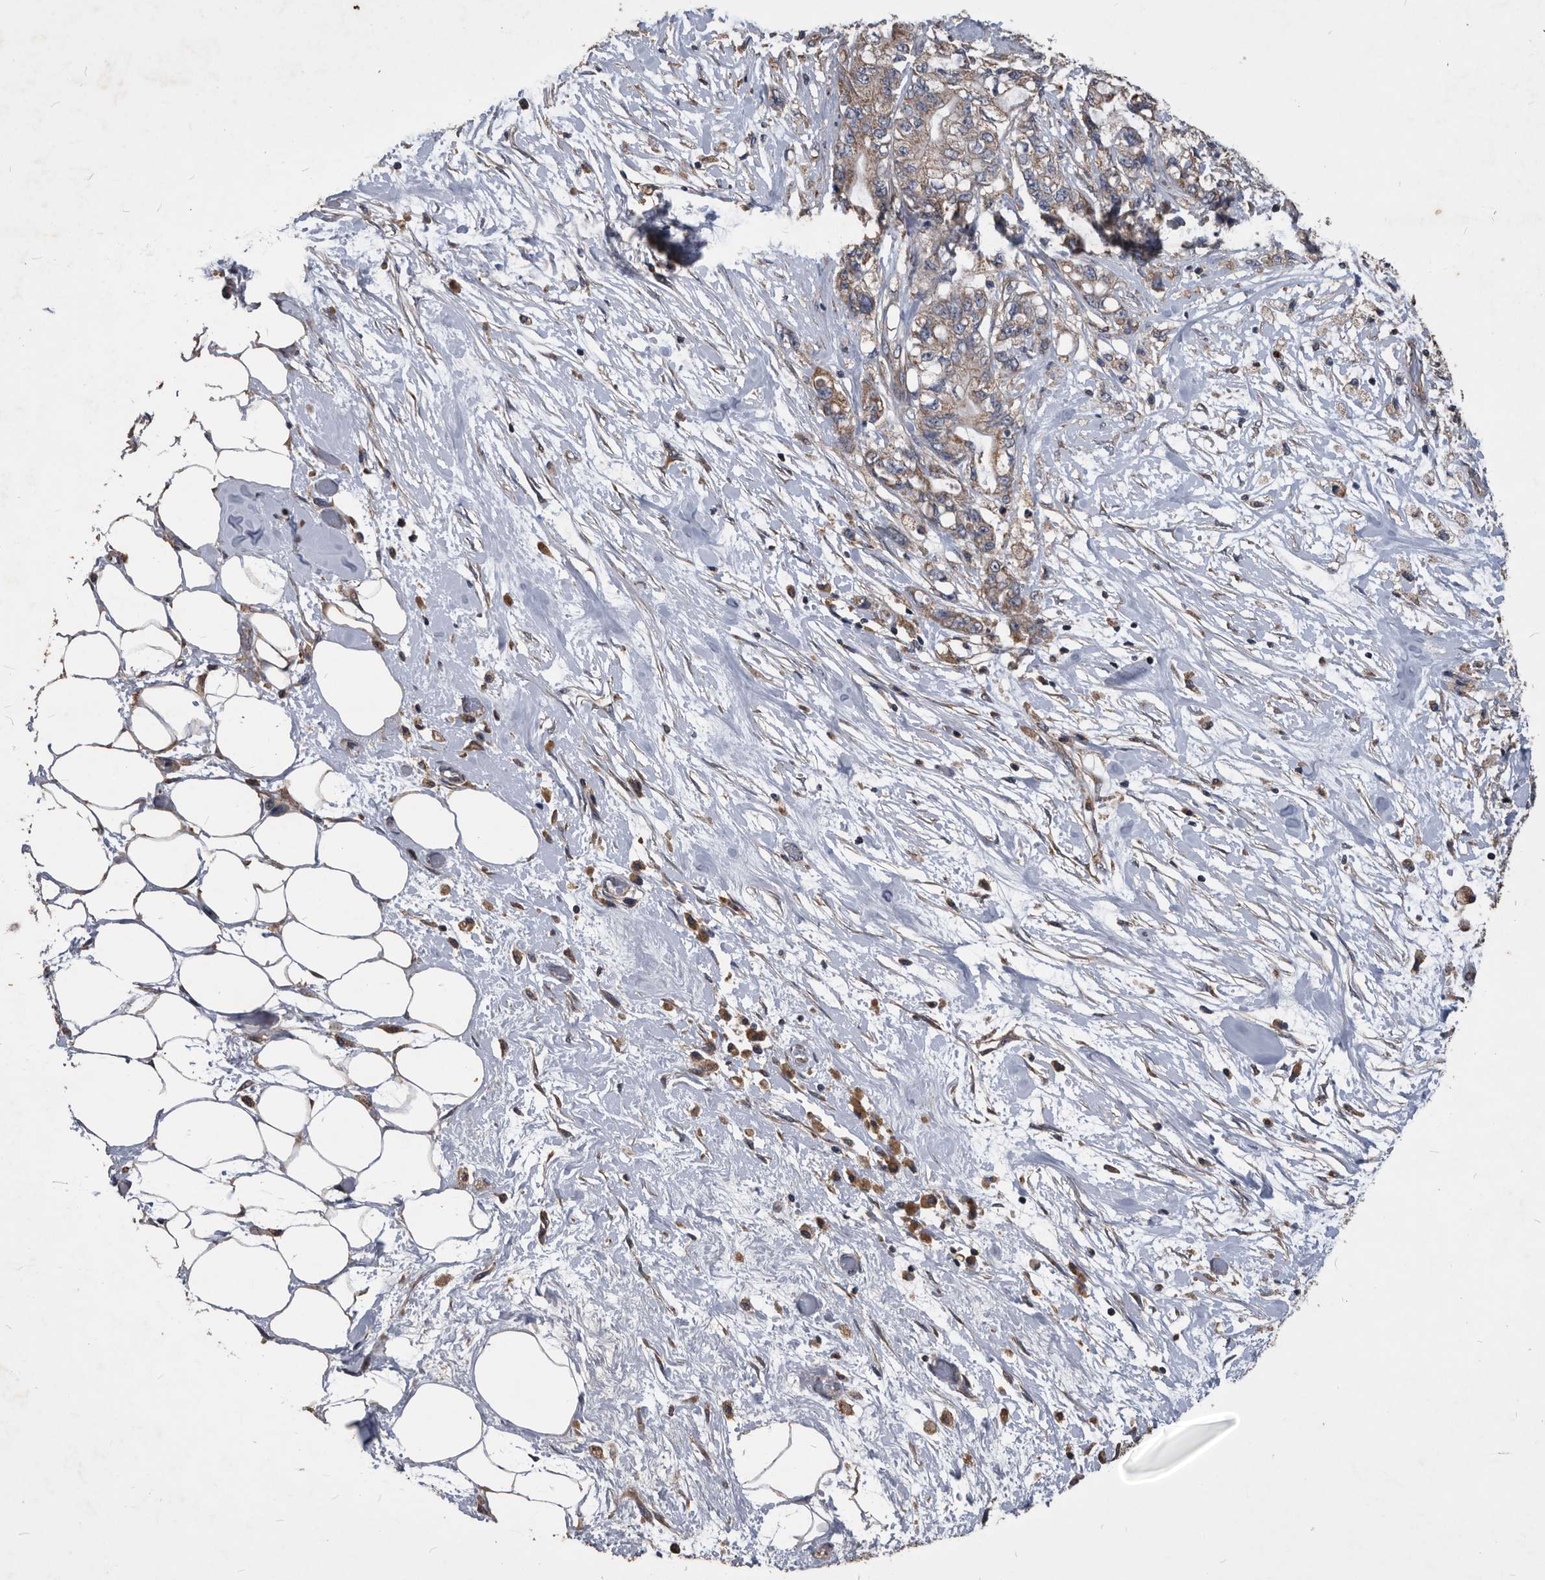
{"staining": {"intensity": "weak", "quantity": ">75%", "location": "cytoplasmic/membranous"}, "tissue": "pancreatic cancer", "cell_type": "Tumor cells", "image_type": "cancer", "snomed": [{"axis": "morphology", "description": "Adenocarcinoma, NOS"}, {"axis": "topography", "description": "Pancreas"}], "caption": "A brown stain labels weak cytoplasmic/membranous positivity of a protein in pancreatic adenocarcinoma tumor cells. The protein is shown in brown color, while the nuclei are stained blue.", "gene": "NRBP1", "patient": {"sex": "male", "age": 79}}